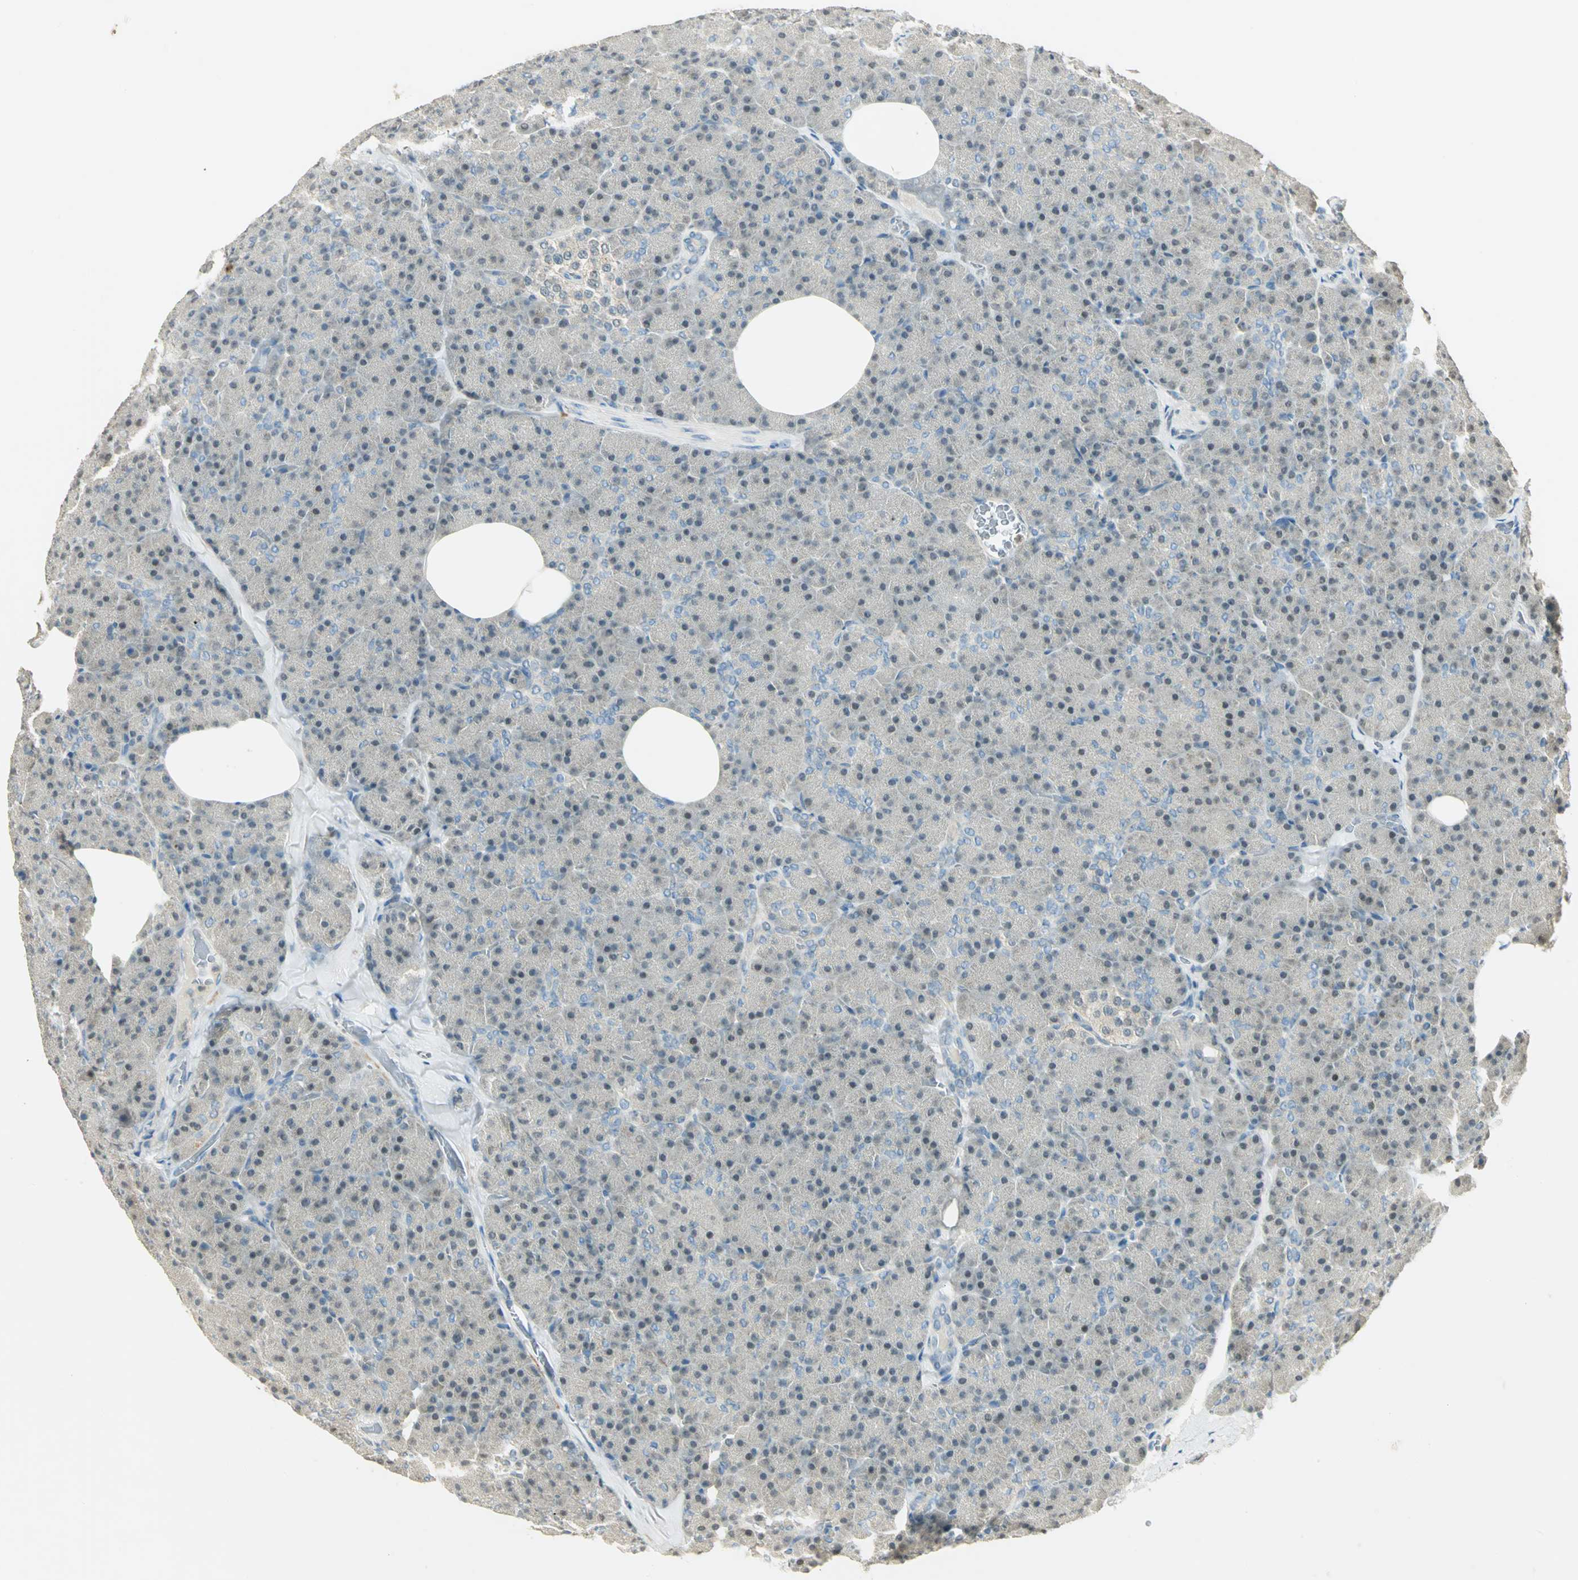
{"staining": {"intensity": "weak", "quantity": "<25%", "location": "nuclear"}, "tissue": "pancreas", "cell_type": "Exocrine glandular cells", "image_type": "normal", "snomed": [{"axis": "morphology", "description": "Normal tissue, NOS"}, {"axis": "topography", "description": "Pancreas"}], "caption": "Immunohistochemistry micrograph of benign human pancreas stained for a protein (brown), which shows no expression in exocrine glandular cells.", "gene": "BIRC2", "patient": {"sex": "female", "age": 35}}